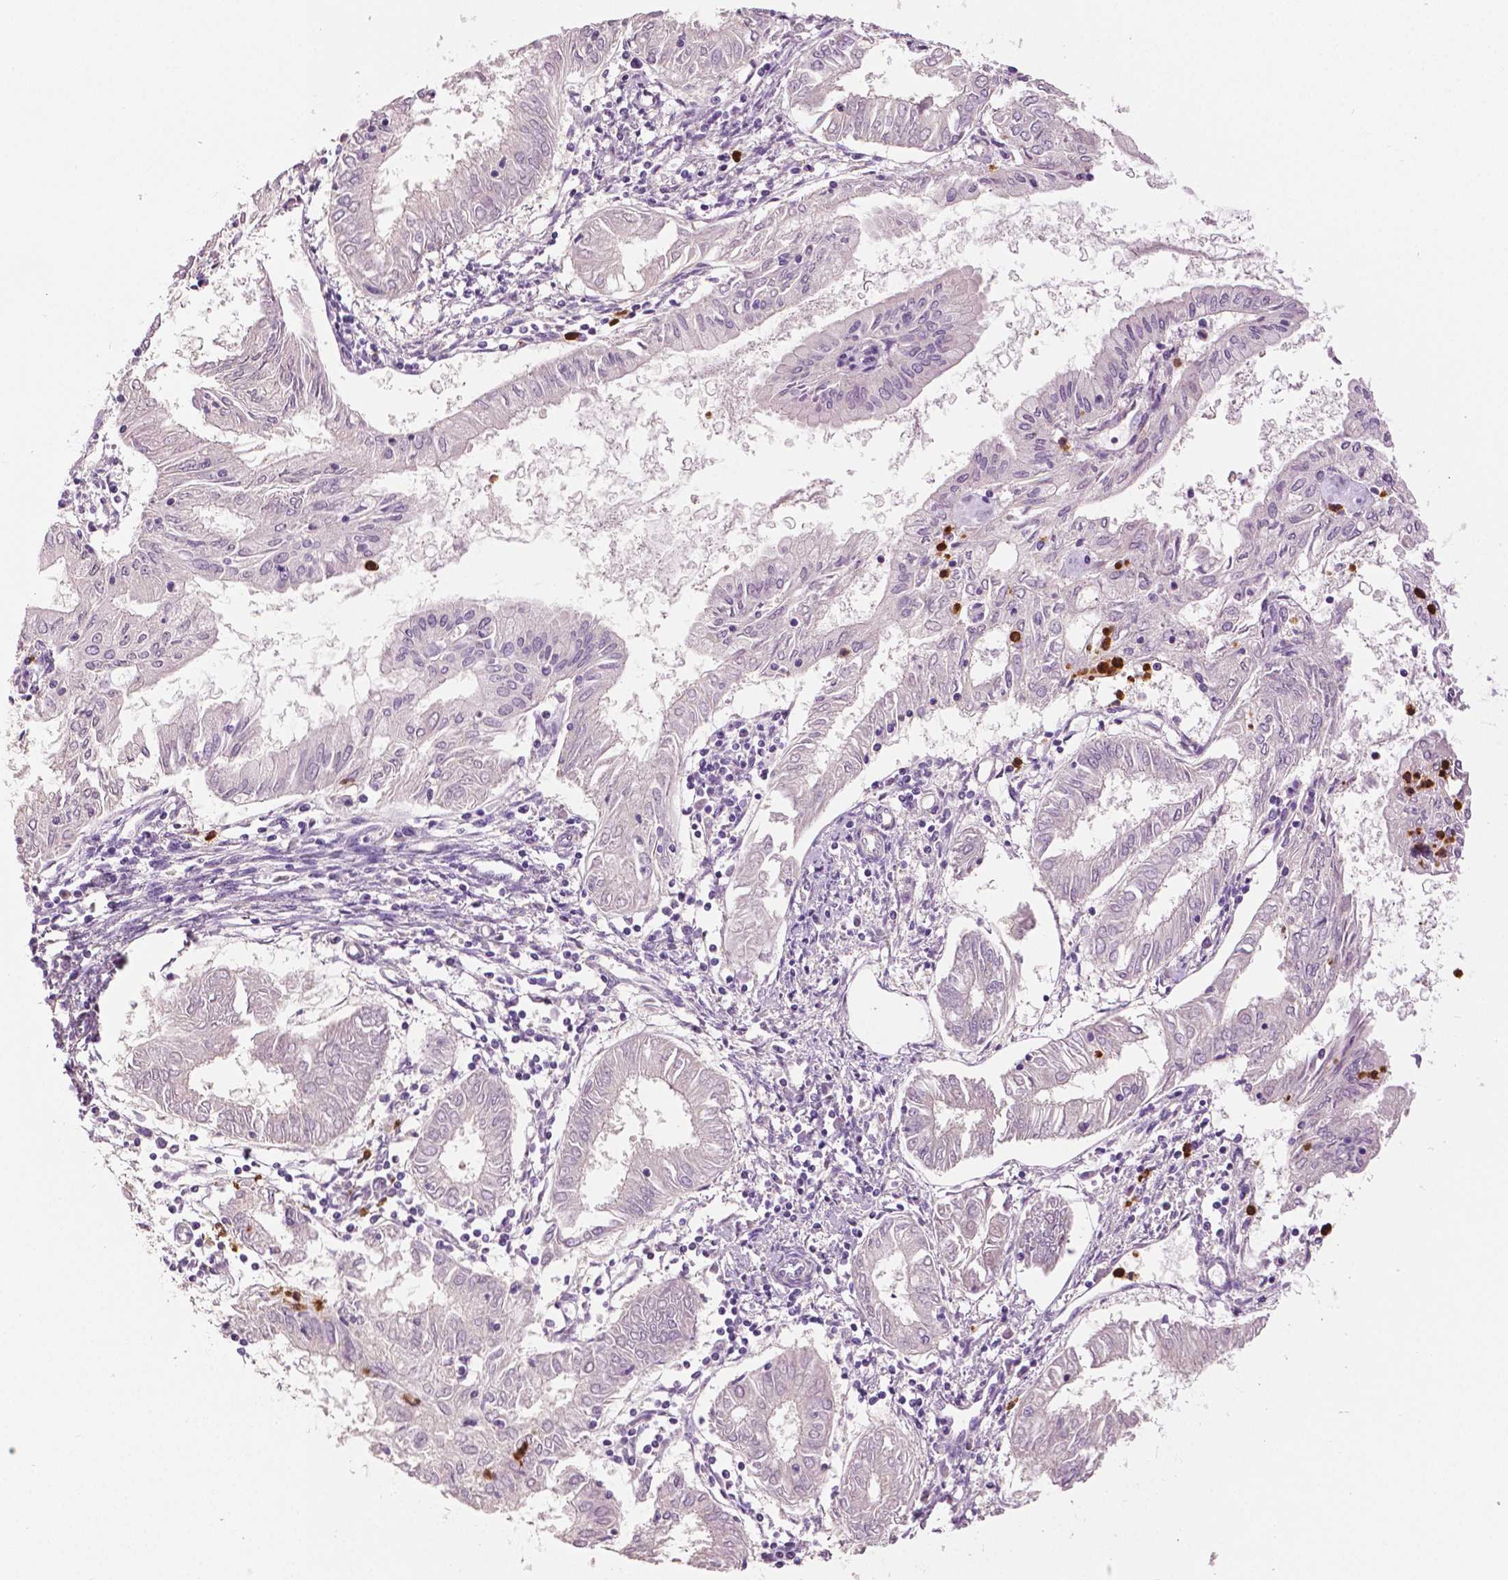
{"staining": {"intensity": "negative", "quantity": "none", "location": "none"}, "tissue": "endometrial cancer", "cell_type": "Tumor cells", "image_type": "cancer", "snomed": [{"axis": "morphology", "description": "Adenocarcinoma, NOS"}, {"axis": "topography", "description": "Endometrium"}], "caption": "Immunohistochemistry (IHC) micrograph of endometrial cancer (adenocarcinoma) stained for a protein (brown), which shows no positivity in tumor cells. (IHC, brightfield microscopy, high magnification).", "gene": "PTPN5", "patient": {"sex": "female", "age": 68}}